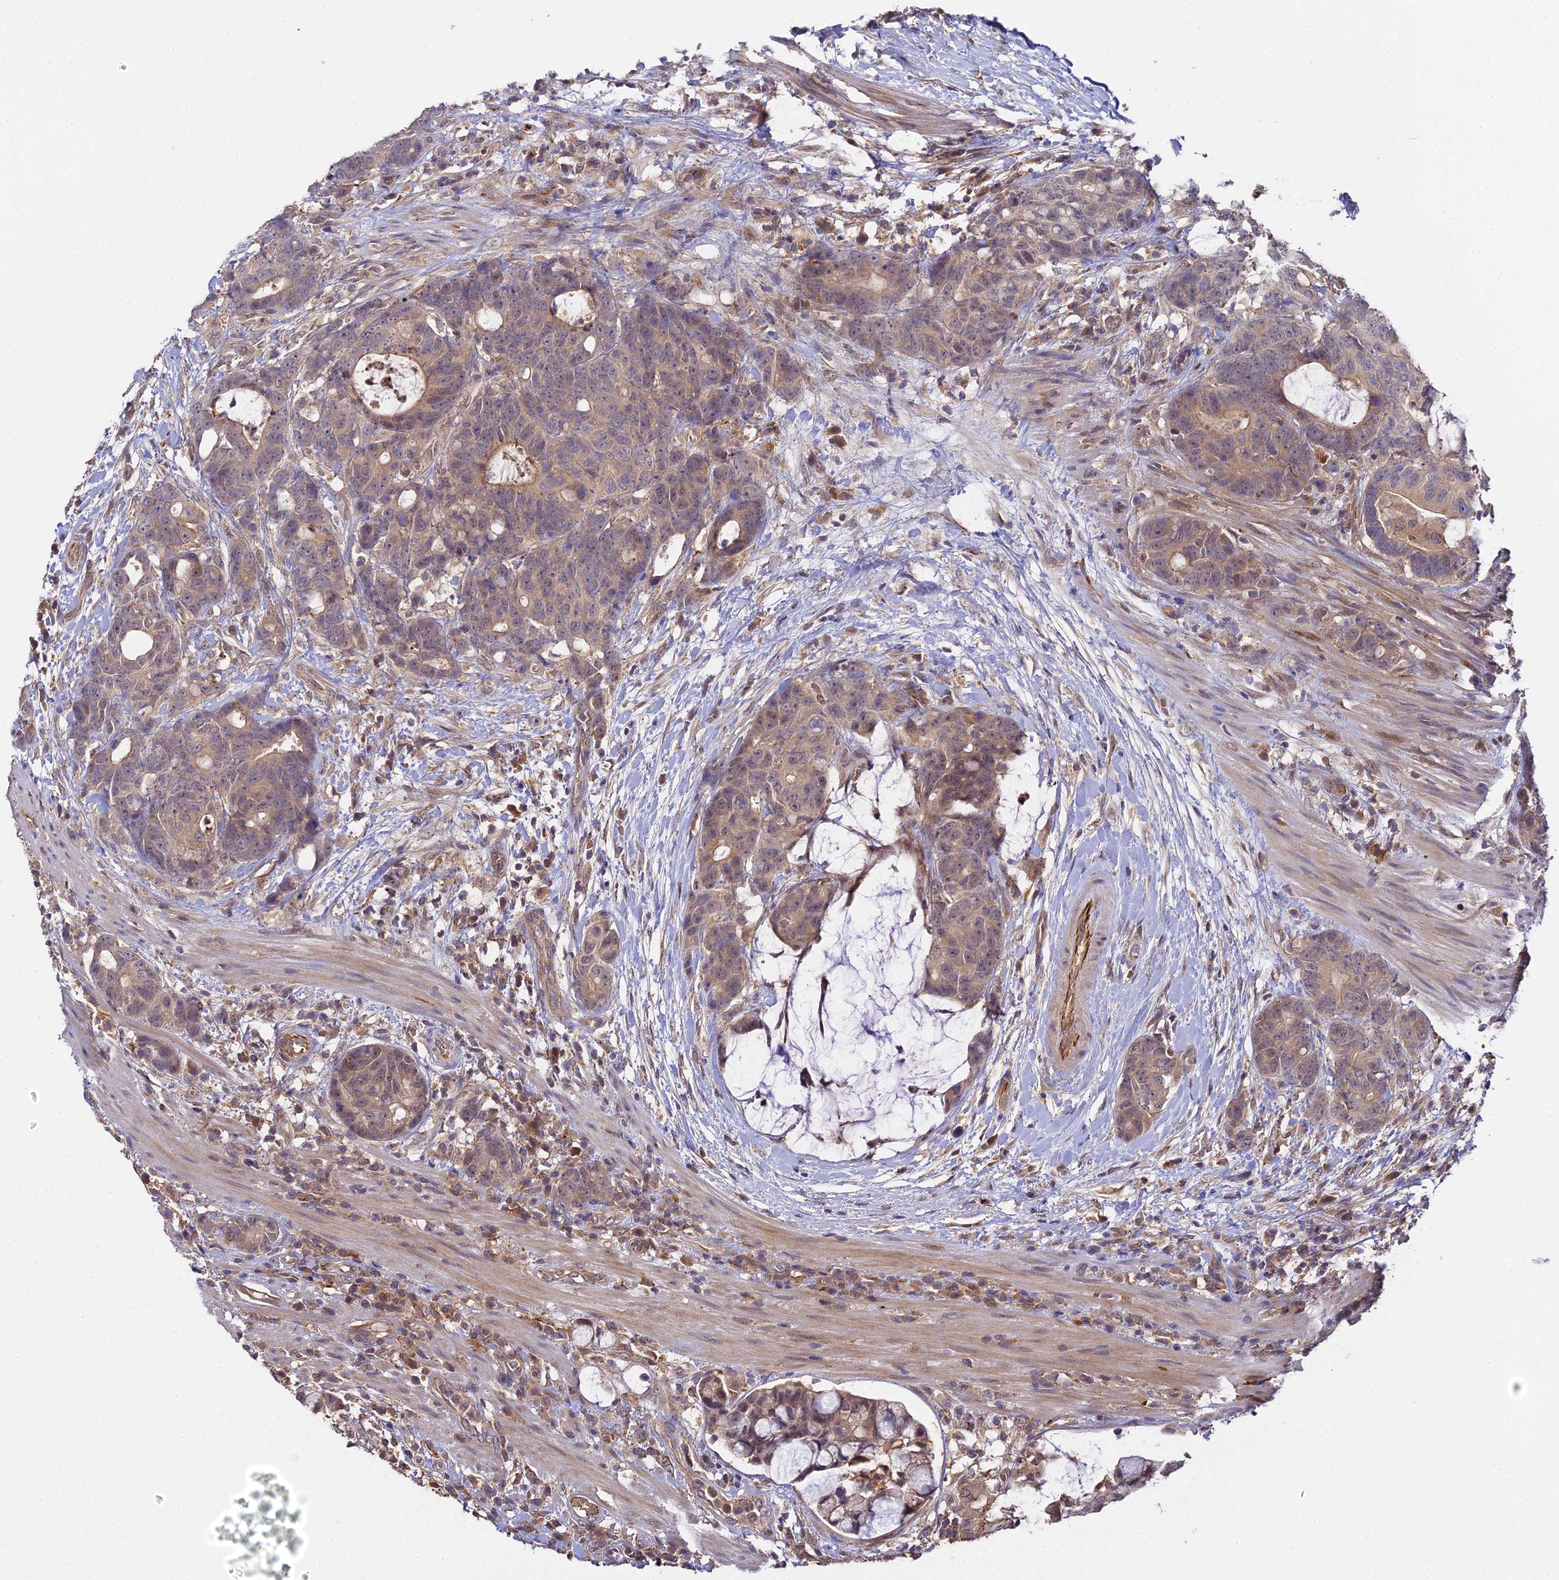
{"staining": {"intensity": "weak", "quantity": ">75%", "location": "cytoplasmic/membranous"}, "tissue": "colorectal cancer", "cell_type": "Tumor cells", "image_type": "cancer", "snomed": [{"axis": "morphology", "description": "Adenocarcinoma, NOS"}, {"axis": "topography", "description": "Colon"}], "caption": "IHC of human adenocarcinoma (colorectal) reveals low levels of weak cytoplasmic/membranous positivity in about >75% of tumor cells.", "gene": "ZBED8", "patient": {"sex": "female", "age": 82}}